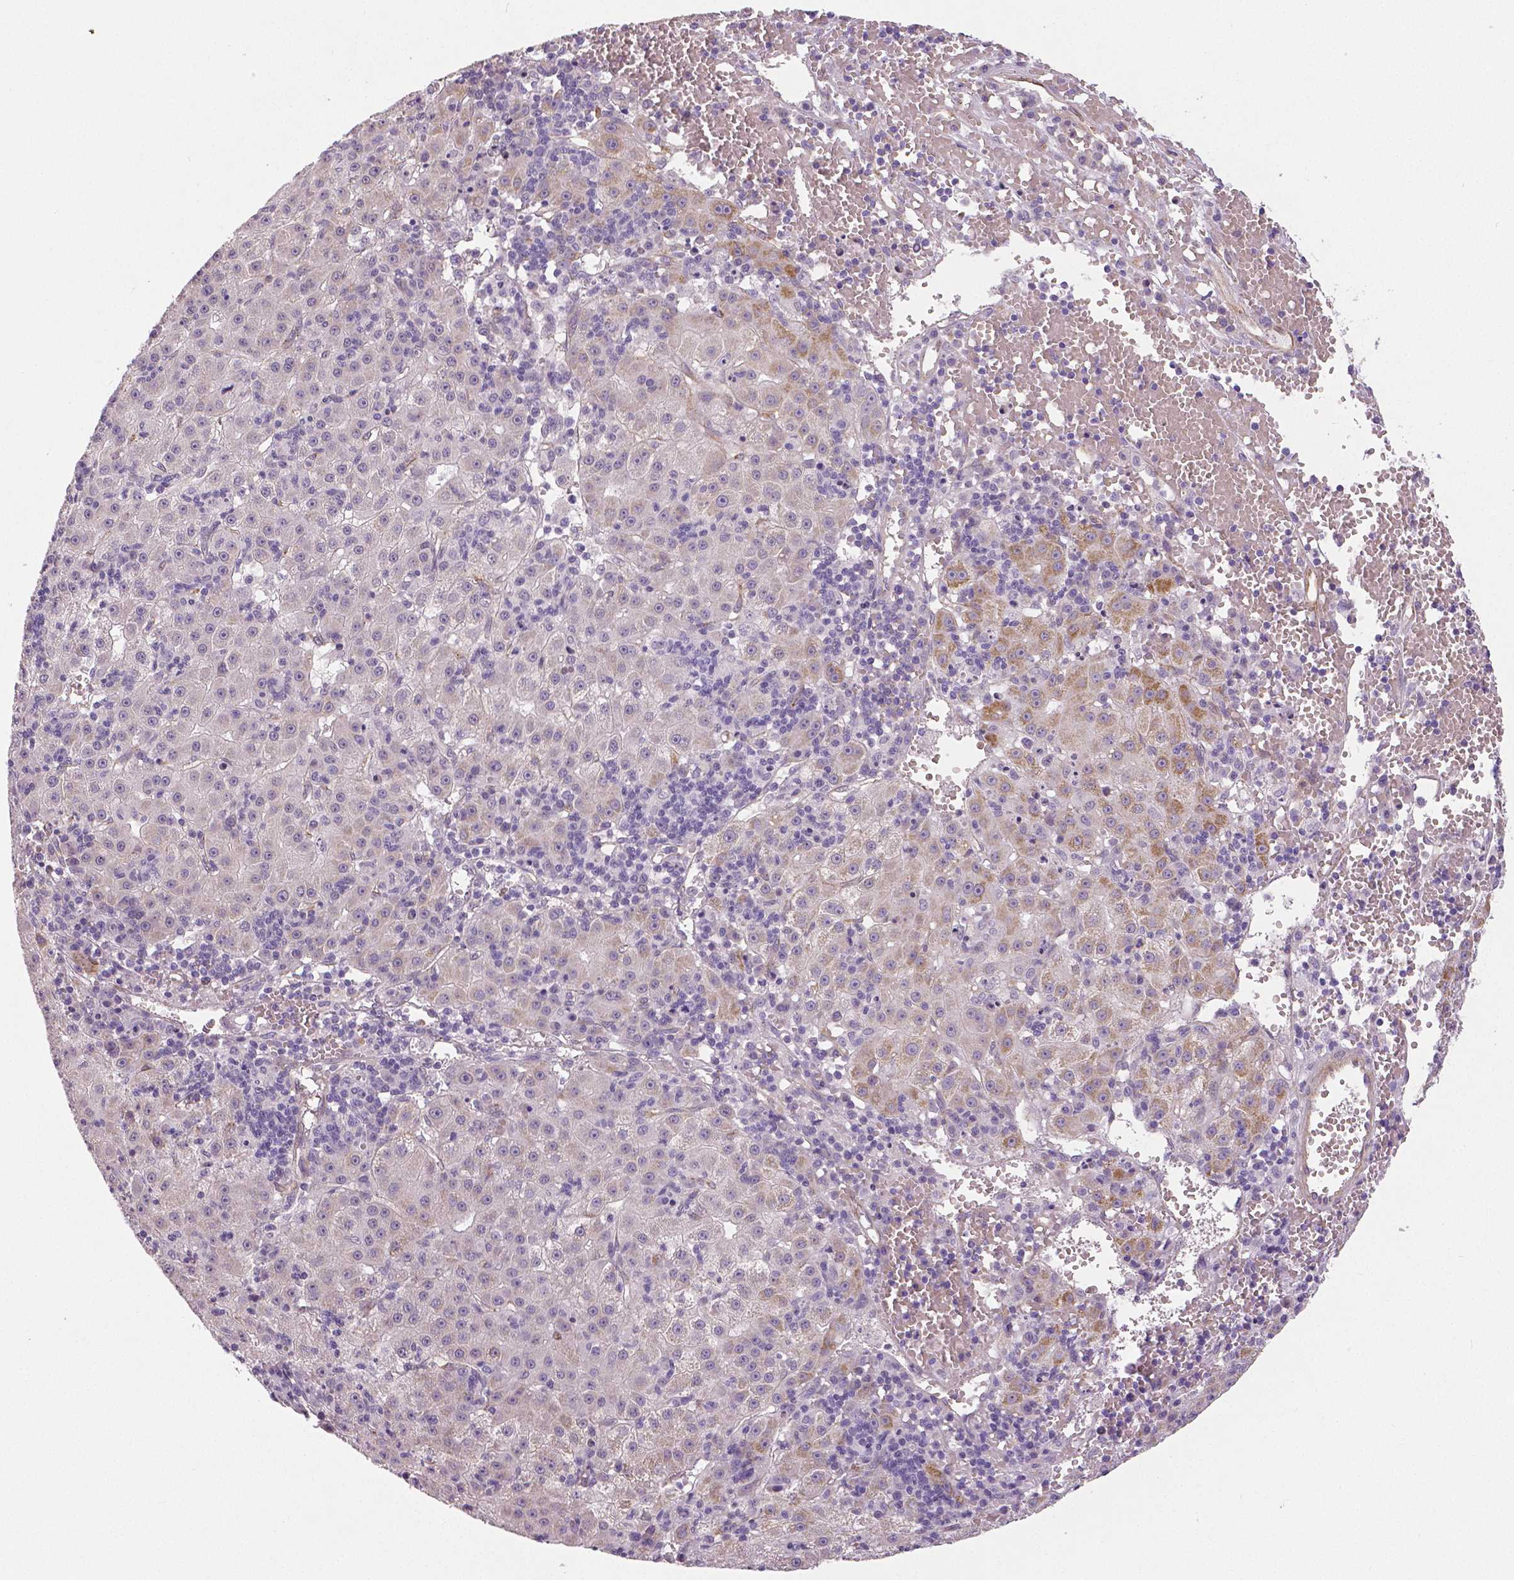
{"staining": {"intensity": "moderate", "quantity": "<25%", "location": "cytoplasmic/membranous"}, "tissue": "liver cancer", "cell_type": "Tumor cells", "image_type": "cancer", "snomed": [{"axis": "morphology", "description": "Carcinoma, Hepatocellular, NOS"}, {"axis": "topography", "description": "Liver"}], "caption": "IHC of human liver cancer (hepatocellular carcinoma) reveals low levels of moderate cytoplasmic/membranous staining in about <25% of tumor cells. (brown staining indicates protein expression, while blue staining denotes nuclei).", "gene": "FLT1", "patient": {"sex": "male", "age": 76}}